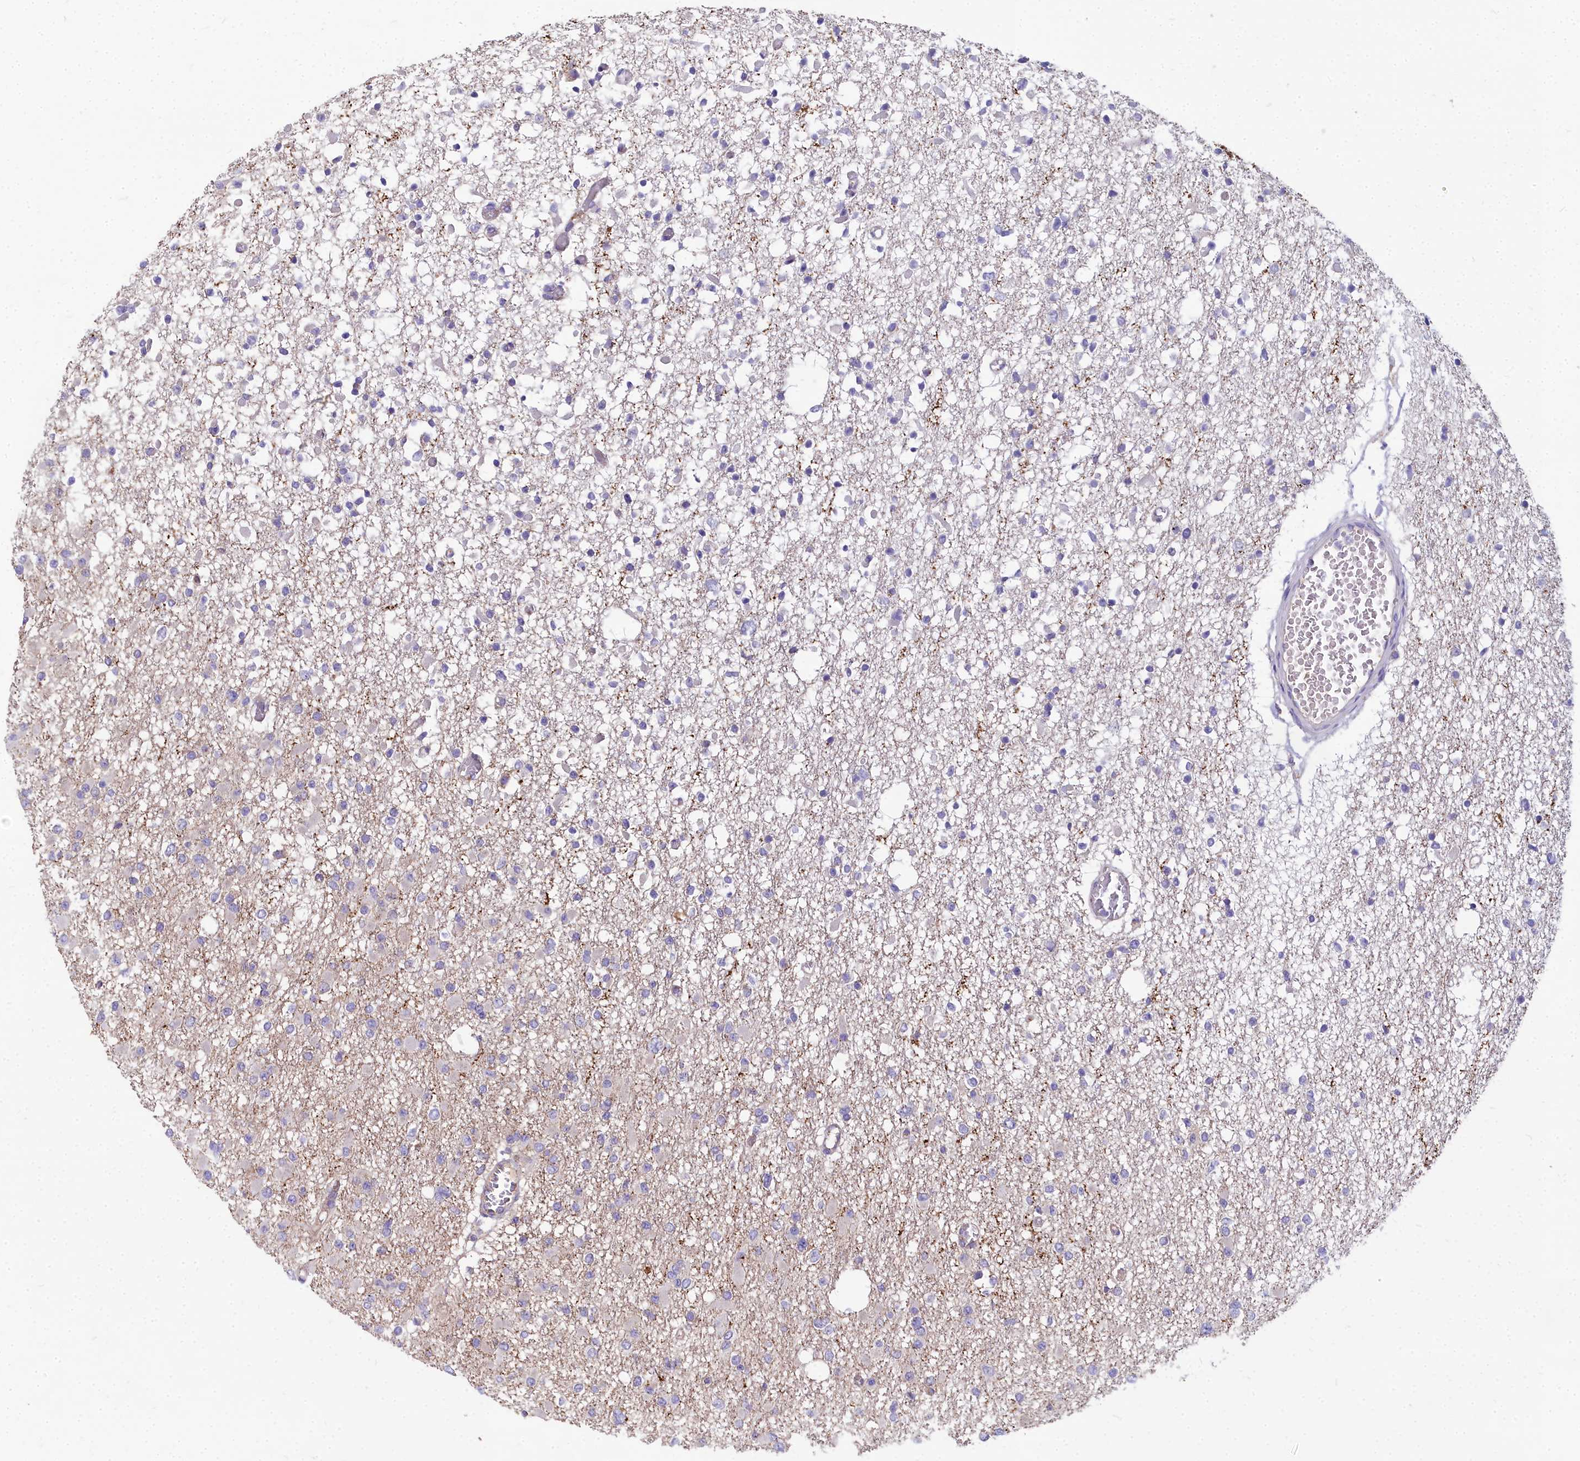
{"staining": {"intensity": "negative", "quantity": "none", "location": "none"}, "tissue": "glioma", "cell_type": "Tumor cells", "image_type": "cancer", "snomed": [{"axis": "morphology", "description": "Glioma, malignant, Low grade"}, {"axis": "topography", "description": "Brain"}], "caption": "A photomicrograph of glioma stained for a protein exhibits no brown staining in tumor cells. Nuclei are stained in blue.", "gene": "FRMPD1", "patient": {"sex": "female", "age": 22}}